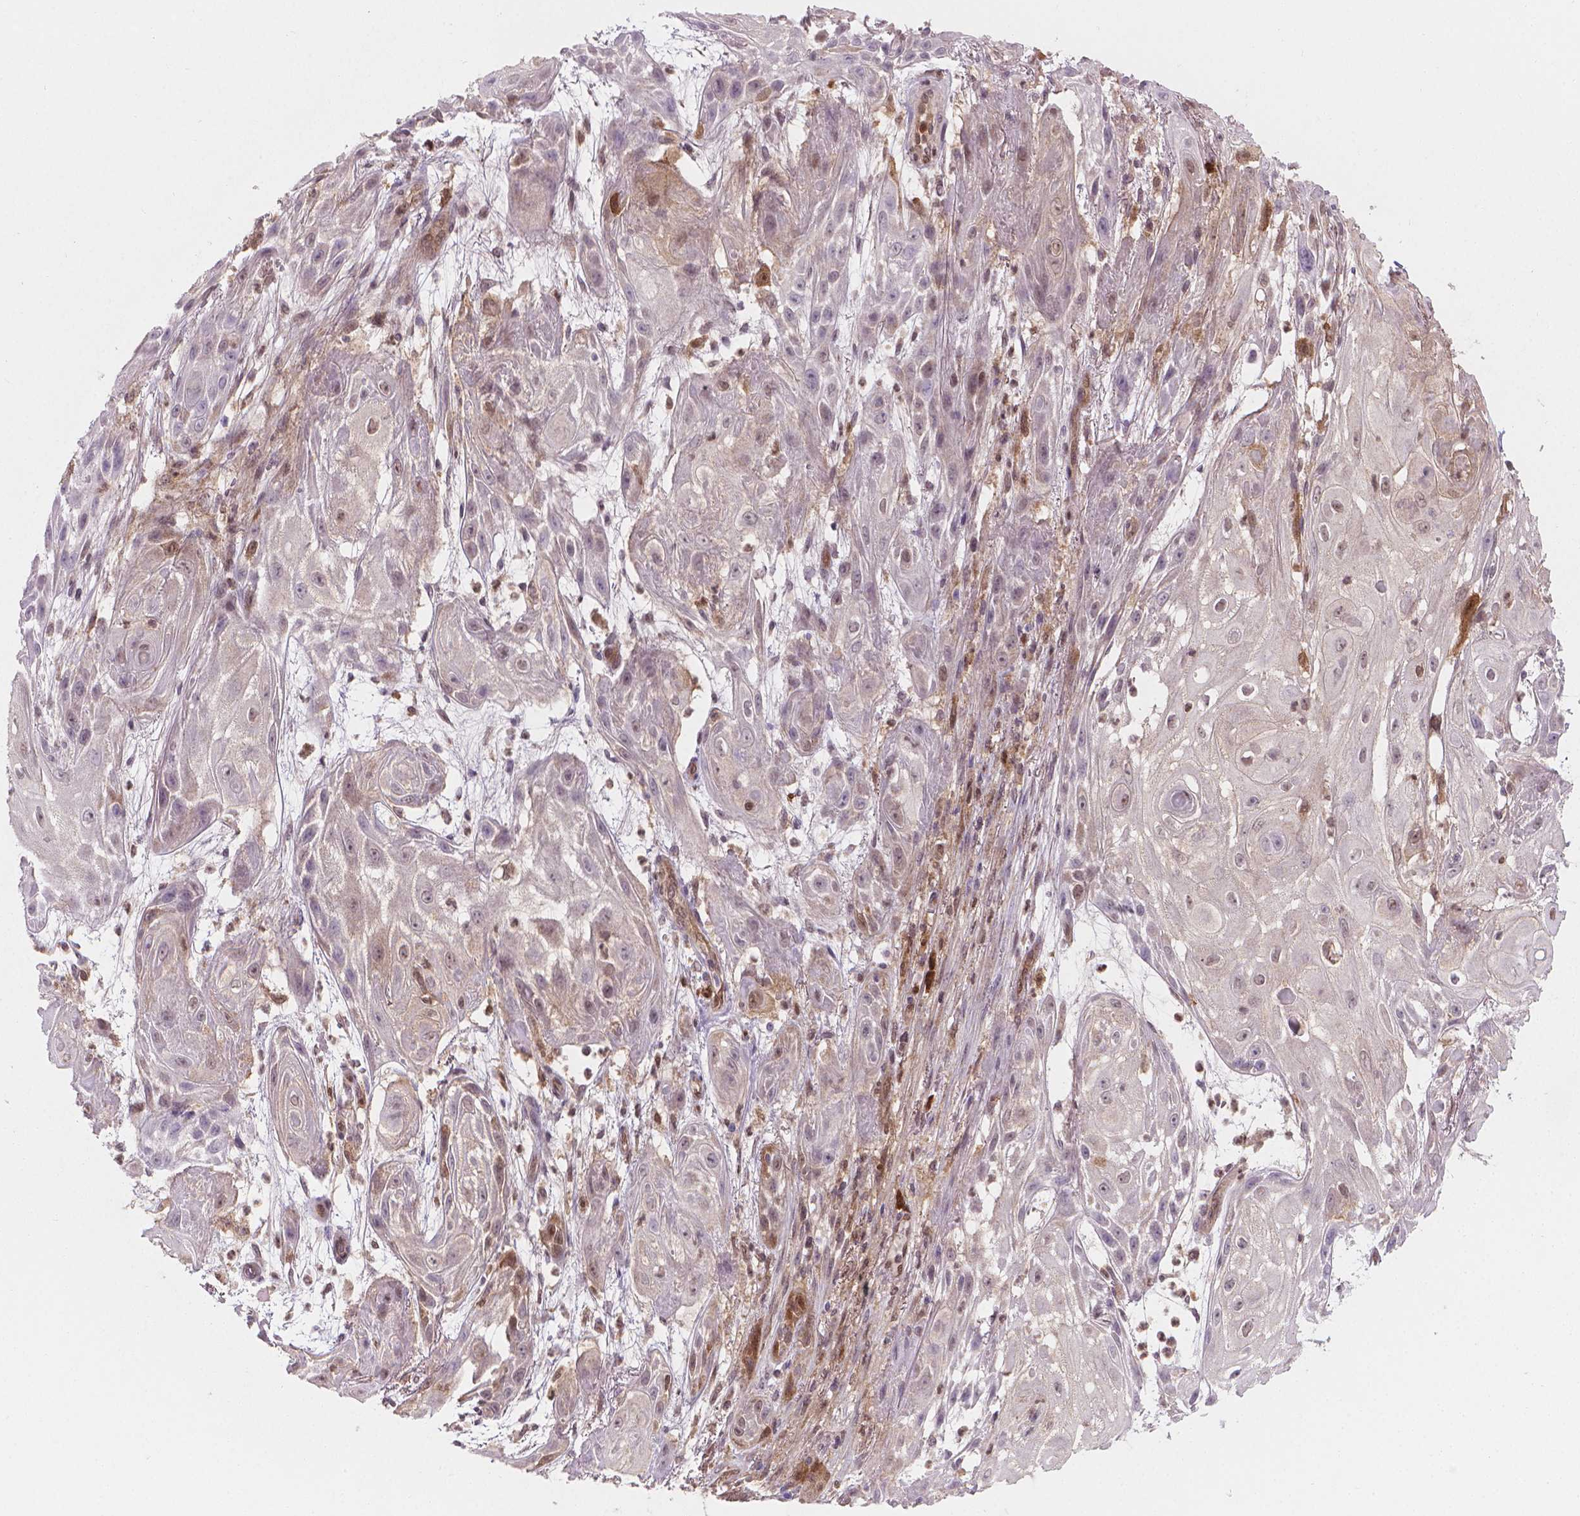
{"staining": {"intensity": "moderate", "quantity": "<25%", "location": "cytoplasmic/membranous,nuclear"}, "tissue": "skin cancer", "cell_type": "Tumor cells", "image_type": "cancer", "snomed": [{"axis": "morphology", "description": "Squamous cell carcinoma, NOS"}, {"axis": "topography", "description": "Skin"}], "caption": "Skin squamous cell carcinoma stained for a protein (brown) shows moderate cytoplasmic/membranous and nuclear positive staining in approximately <25% of tumor cells.", "gene": "TNFAIP2", "patient": {"sex": "male", "age": 62}}